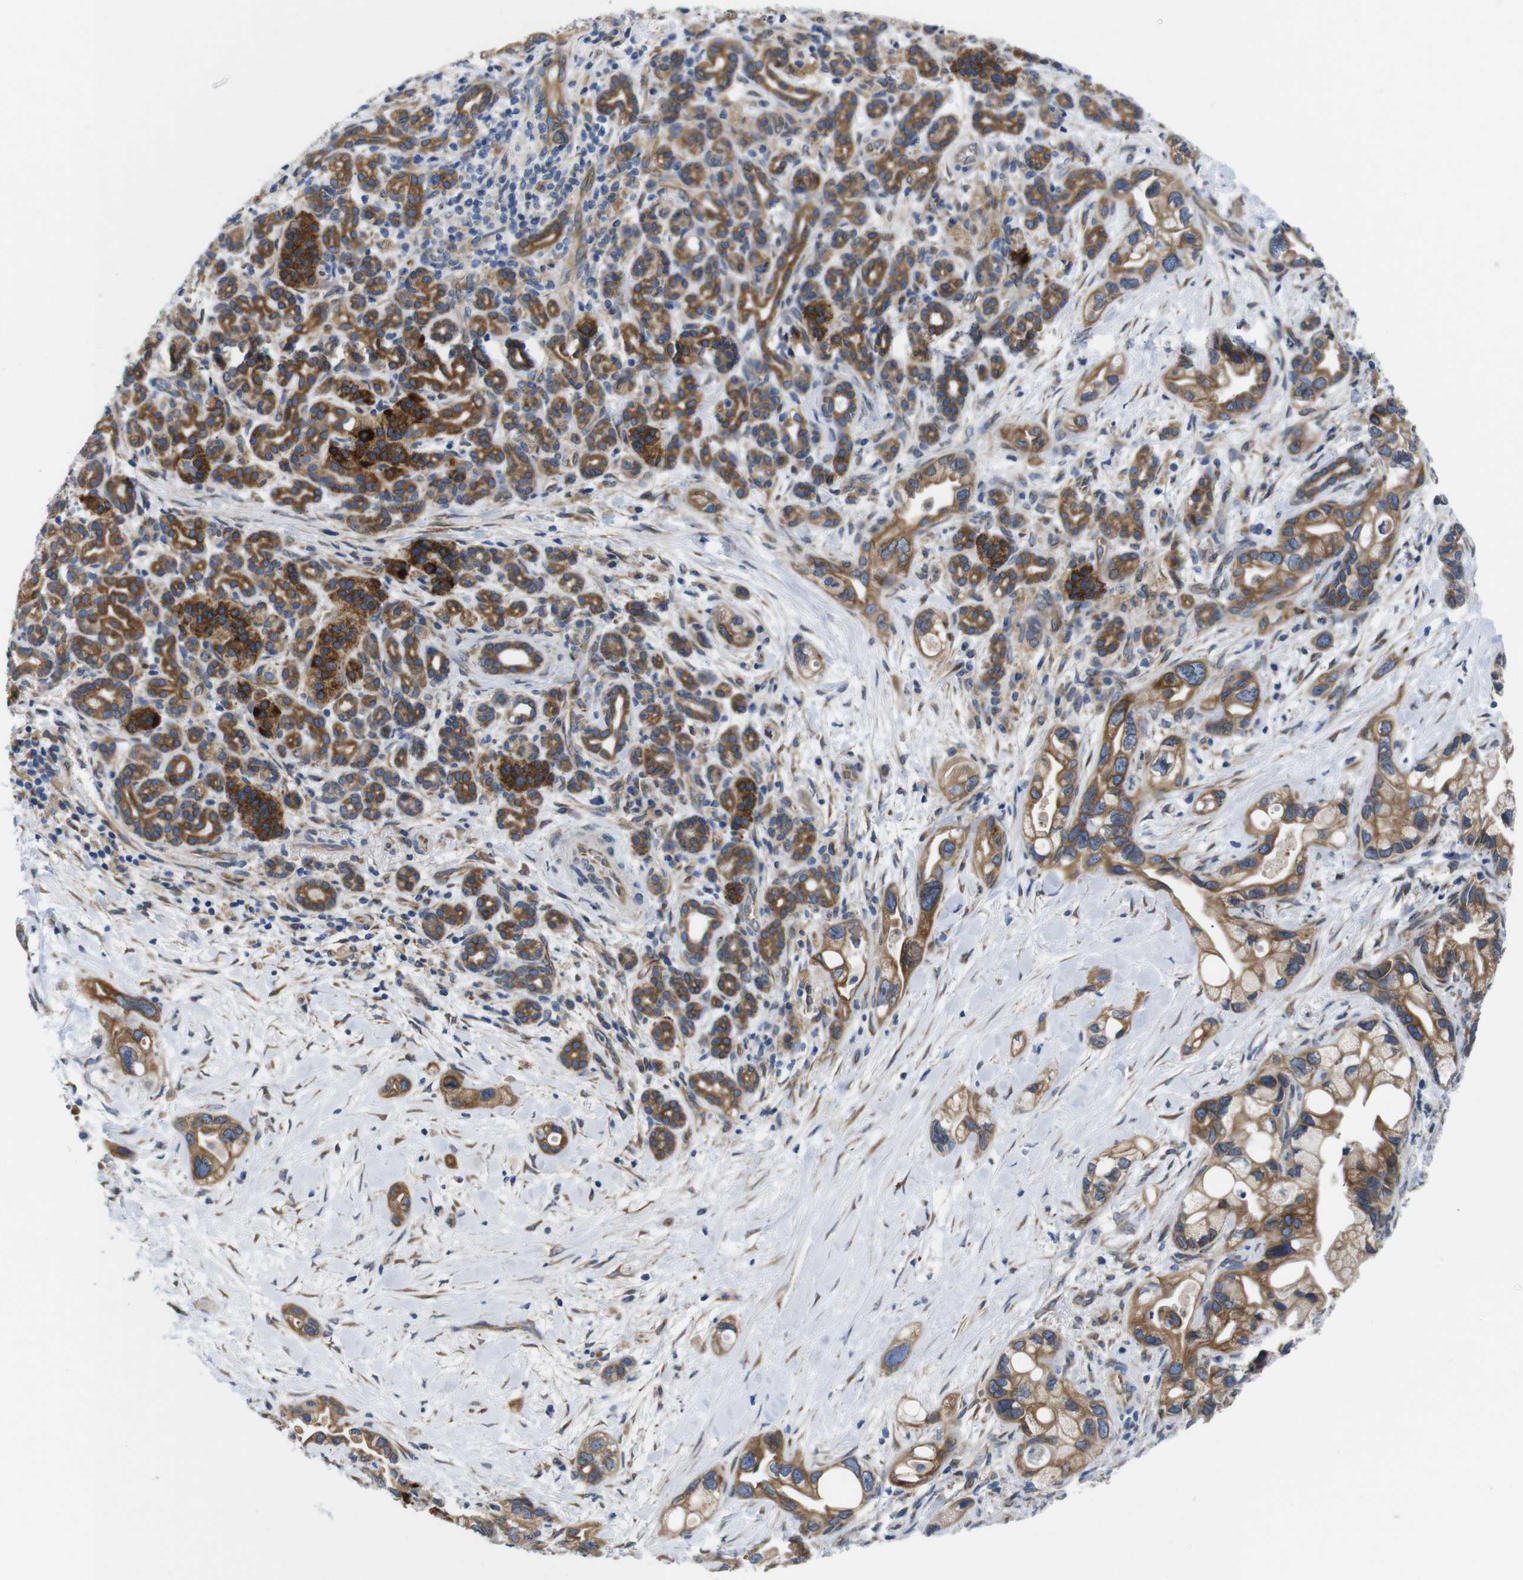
{"staining": {"intensity": "moderate", "quantity": ">75%", "location": "cytoplasmic/membranous"}, "tissue": "pancreatic cancer", "cell_type": "Tumor cells", "image_type": "cancer", "snomed": [{"axis": "morphology", "description": "Adenocarcinoma, NOS"}, {"axis": "topography", "description": "Pancreas"}], "caption": "The photomicrograph reveals immunohistochemical staining of adenocarcinoma (pancreatic). There is moderate cytoplasmic/membranous positivity is identified in about >75% of tumor cells. (brown staining indicates protein expression, while blue staining denotes nuclei).", "gene": "HACD3", "patient": {"sex": "female", "age": 77}}